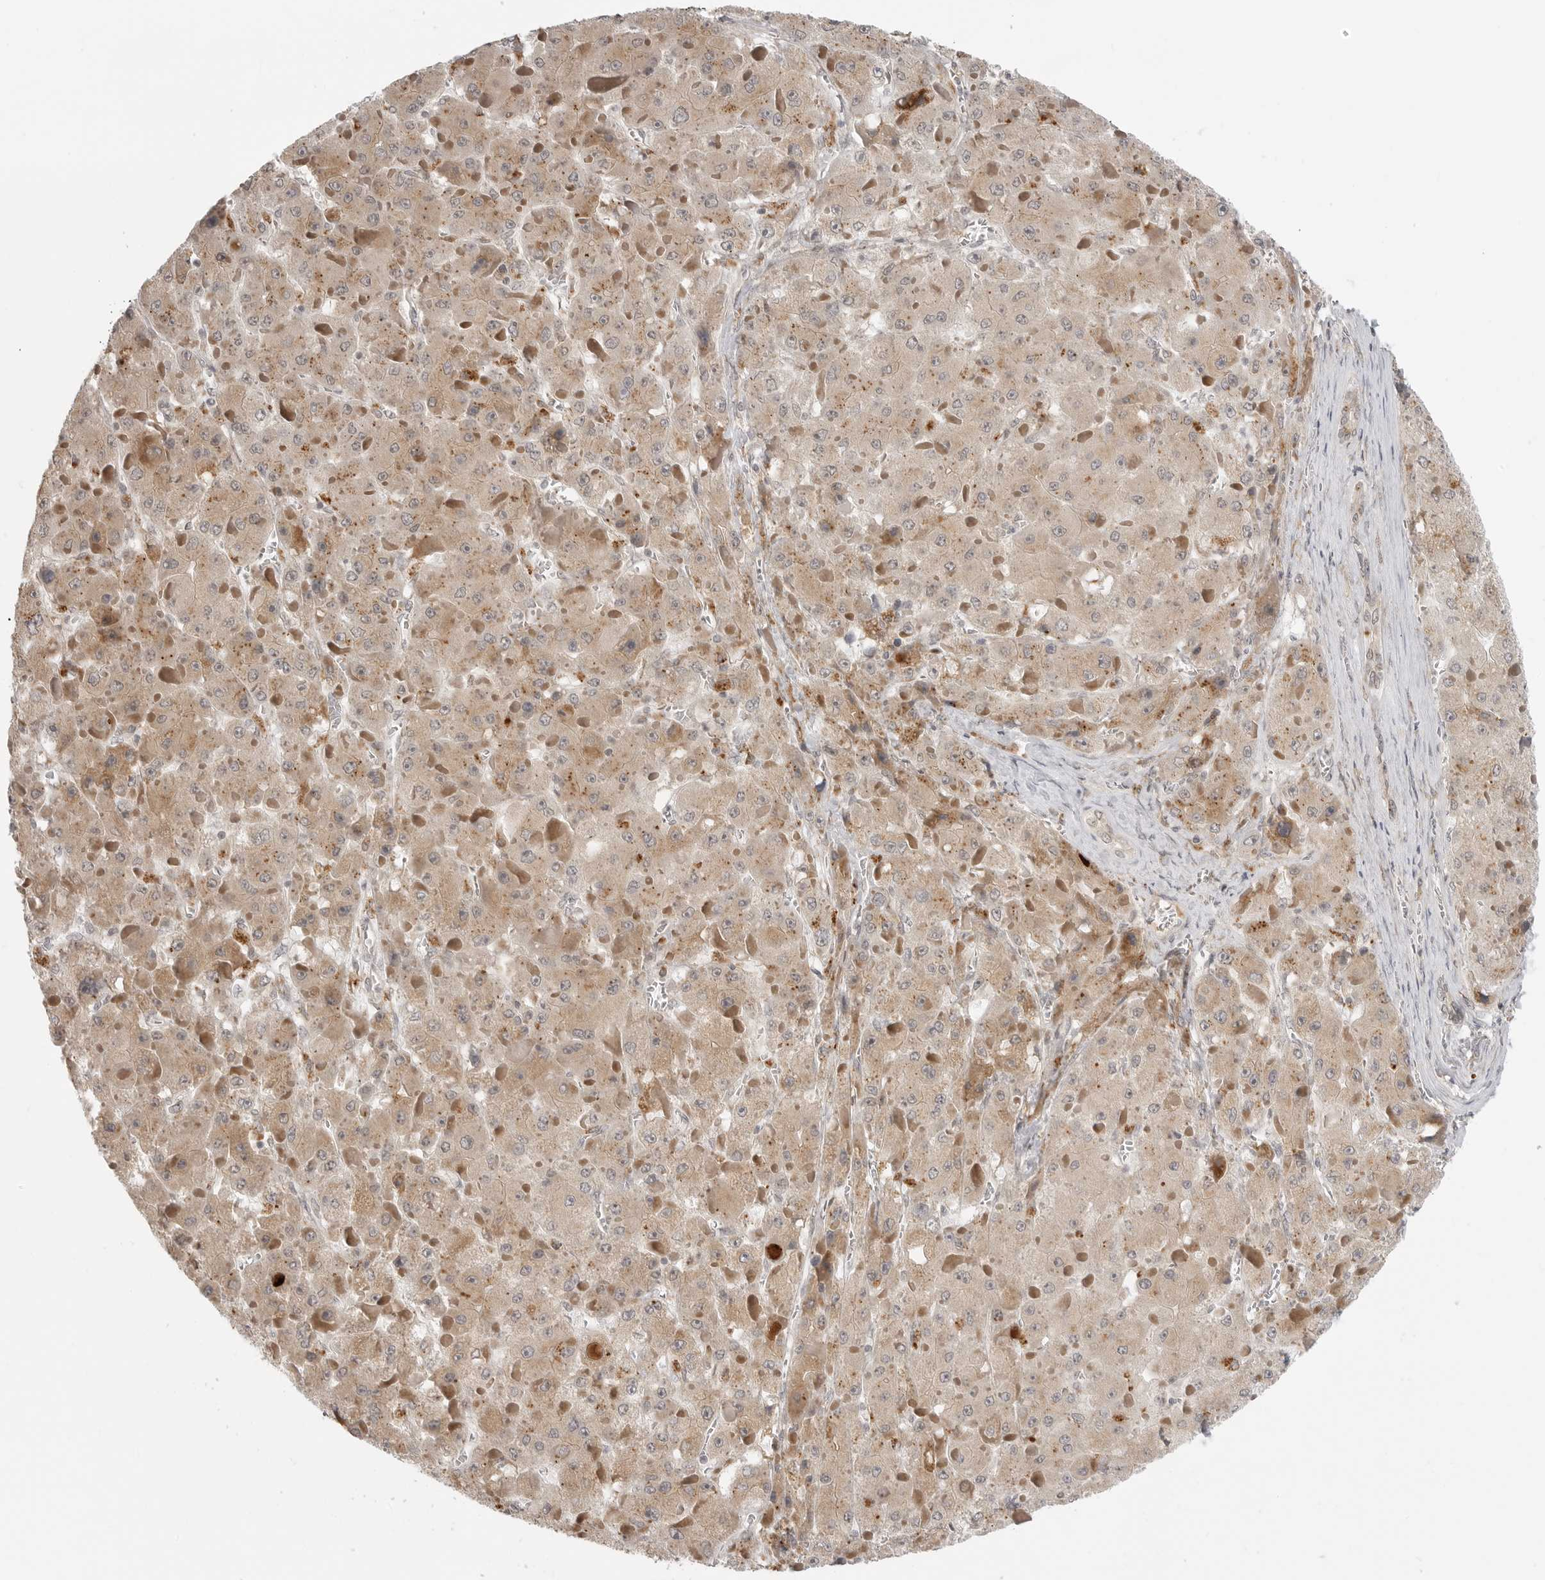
{"staining": {"intensity": "moderate", "quantity": ">75%", "location": "cytoplasmic/membranous"}, "tissue": "liver cancer", "cell_type": "Tumor cells", "image_type": "cancer", "snomed": [{"axis": "morphology", "description": "Carcinoma, Hepatocellular, NOS"}, {"axis": "topography", "description": "Liver"}], "caption": "Protein expression analysis of human hepatocellular carcinoma (liver) reveals moderate cytoplasmic/membranous positivity in about >75% of tumor cells.", "gene": "KALRN", "patient": {"sex": "female", "age": 73}}